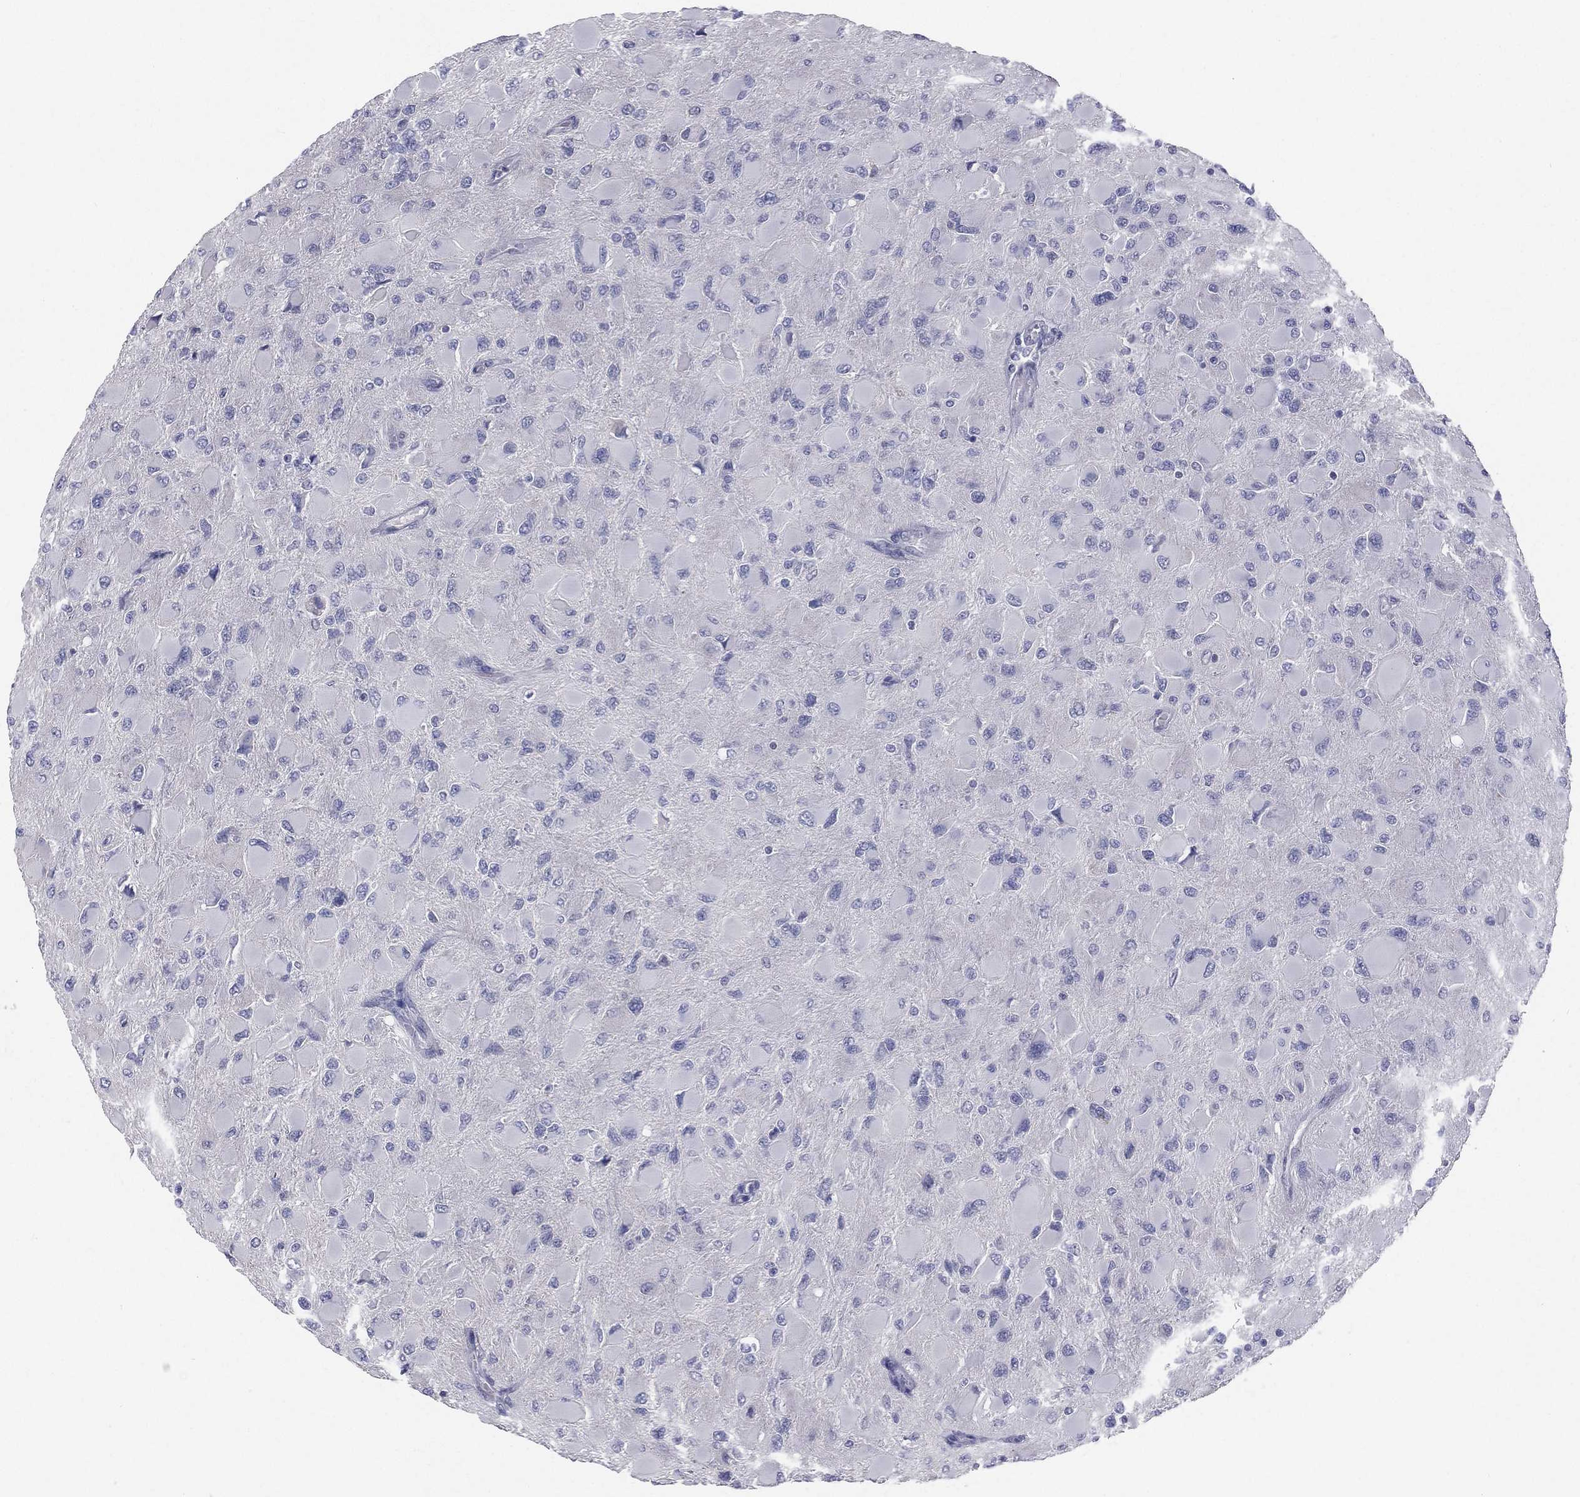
{"staining": {"intensity": "negative", "quantity": "none", "location": "none"}, "tissue": "glioma", "cell_type": "Tumor cells", "image_type": "cancer", "snomed": [{"axis": "morphology", "description": "Glioma, malignant, High grade"}, {"axis": "topography", "description": "Cerebral cortex"}], "caption": "Tumor cells show no significant protein staining in malignant glioma (high-grade).", "gene": "STK31", "patient": {"sex": "female", "age": 36}}